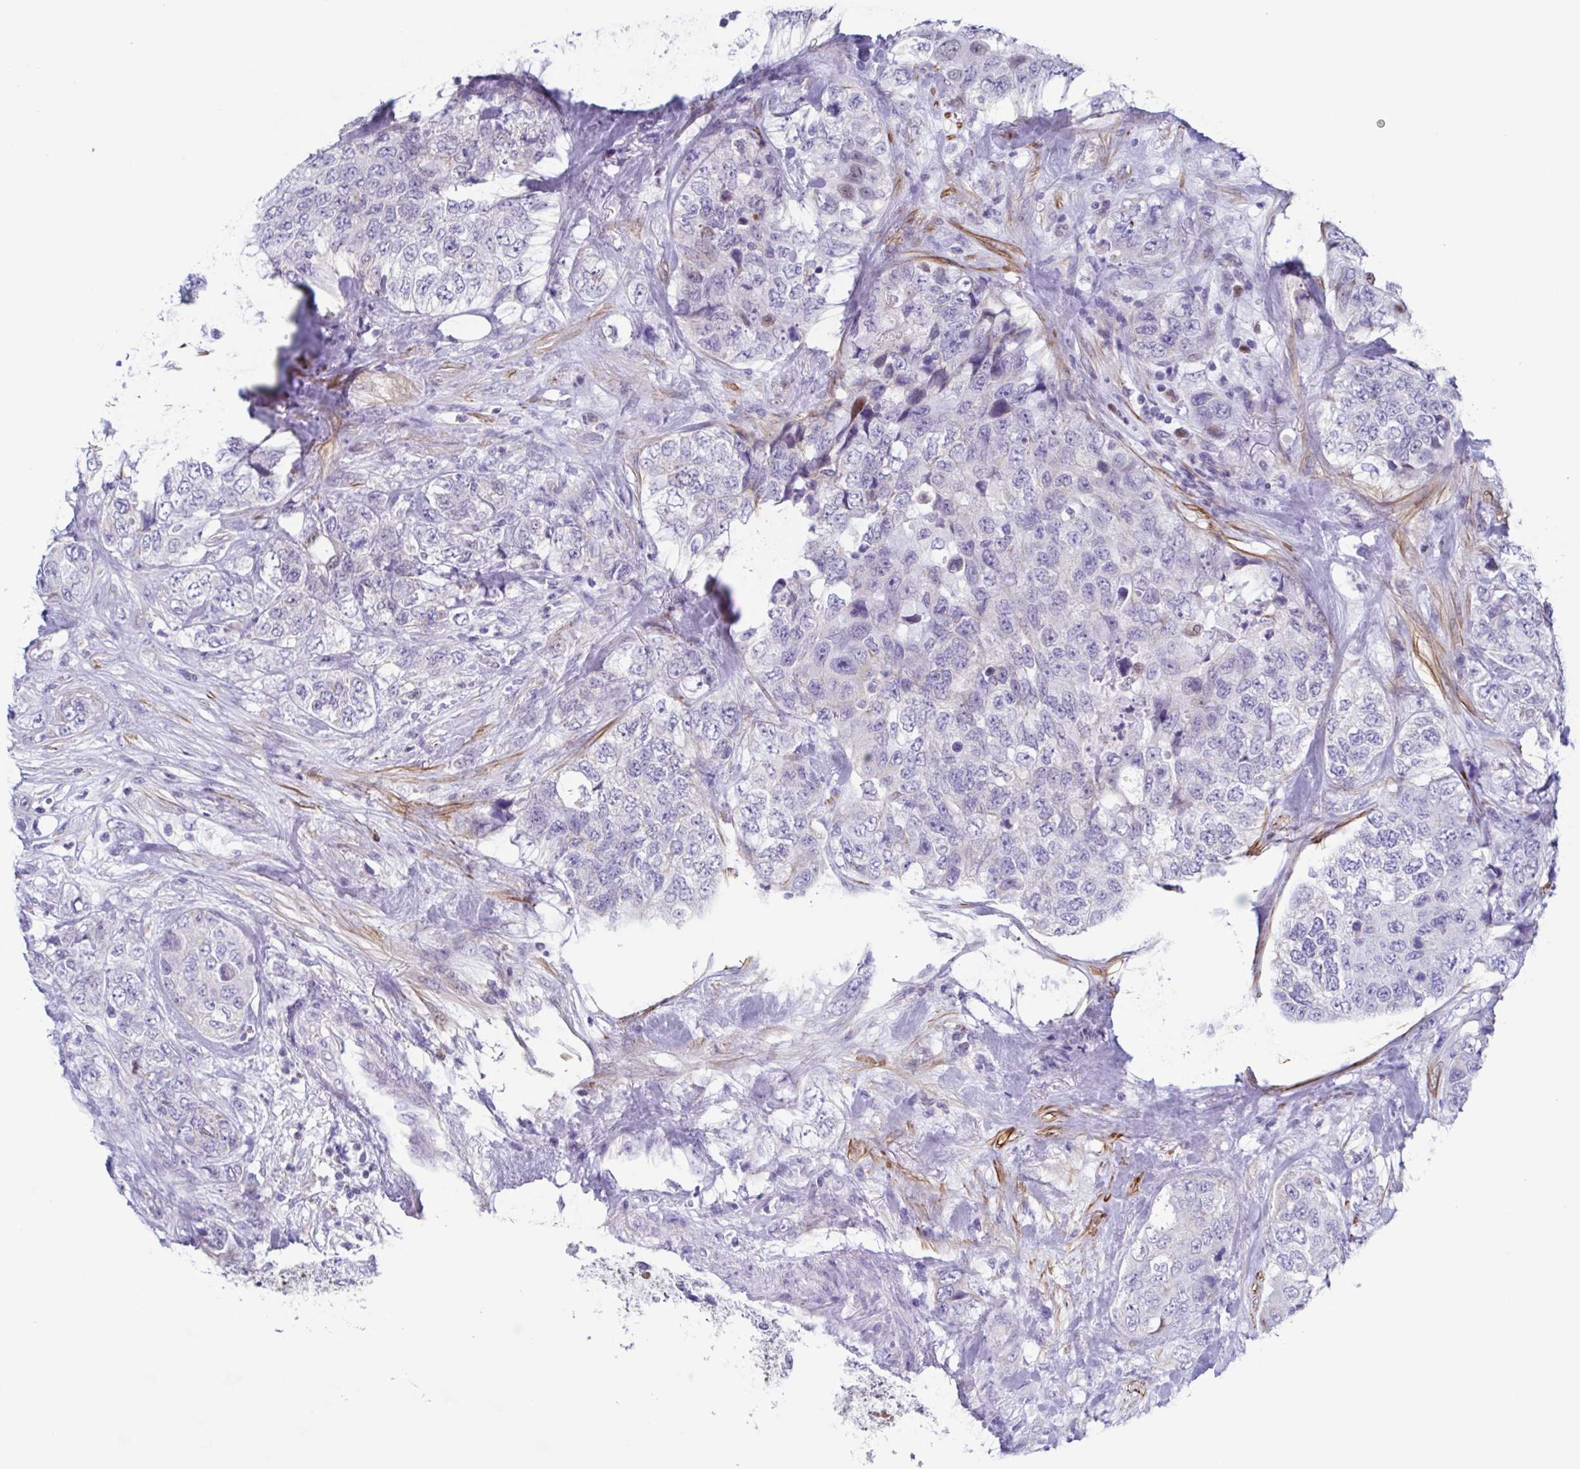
{"staining": {"intensity": "negative", "quantity": "none", "location": "none"}, "tissue": "urothelial cancer", "cell_type": "Tumor cells", "image_type": "cancer", "snomed": [{"axis": "morphology", "description": "Urothelial carcinoma, High grade"}, {"axis": "topography", "description": "Urinary bladder"}], "caption": "This is an immunohistochemistry (IHC) image of human high-grade urothelial carcinoma. There is no staining in tumor cells.", "gene": "PBOV1", "patient": {"sex": "female", "age": 78}}